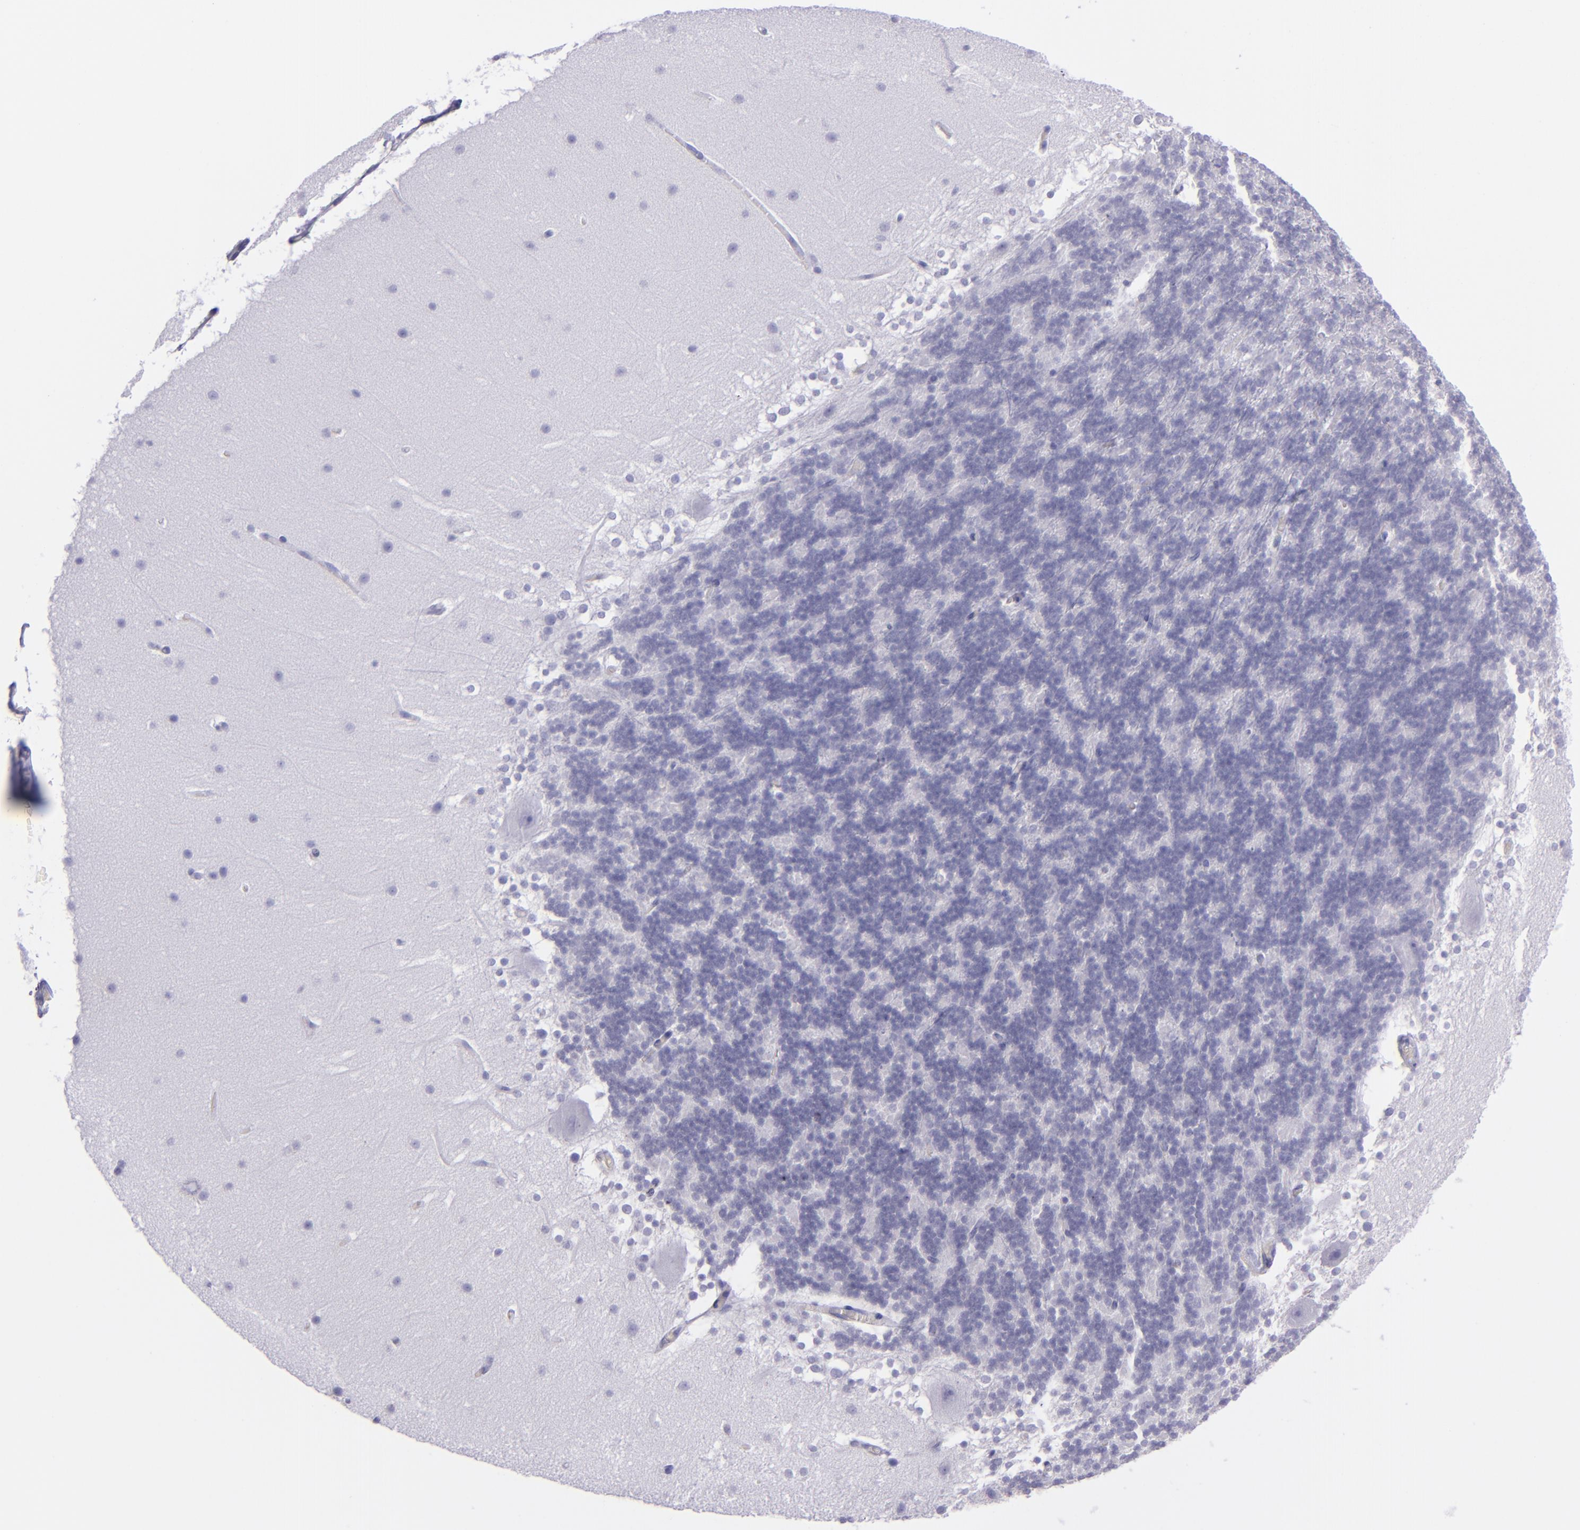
{"staining": {"intensity": "negative", "quantity": "none", "location": "none"}, "tissue": "cerebellum", "cell_type": "Cells in granular layer", "image_type": "normal", "snomed": [{"axis": "morphology", "description": "Normal tissue, NOS"}, {"axis": "topography", "description": "Cerebellum"}], "caption": "Photomicrograph shows no significant protein positivity in cells in granular layer of benign cerebellum.", "gene": "TOP2A", "patient": {"sex": "female", "age": 19}}